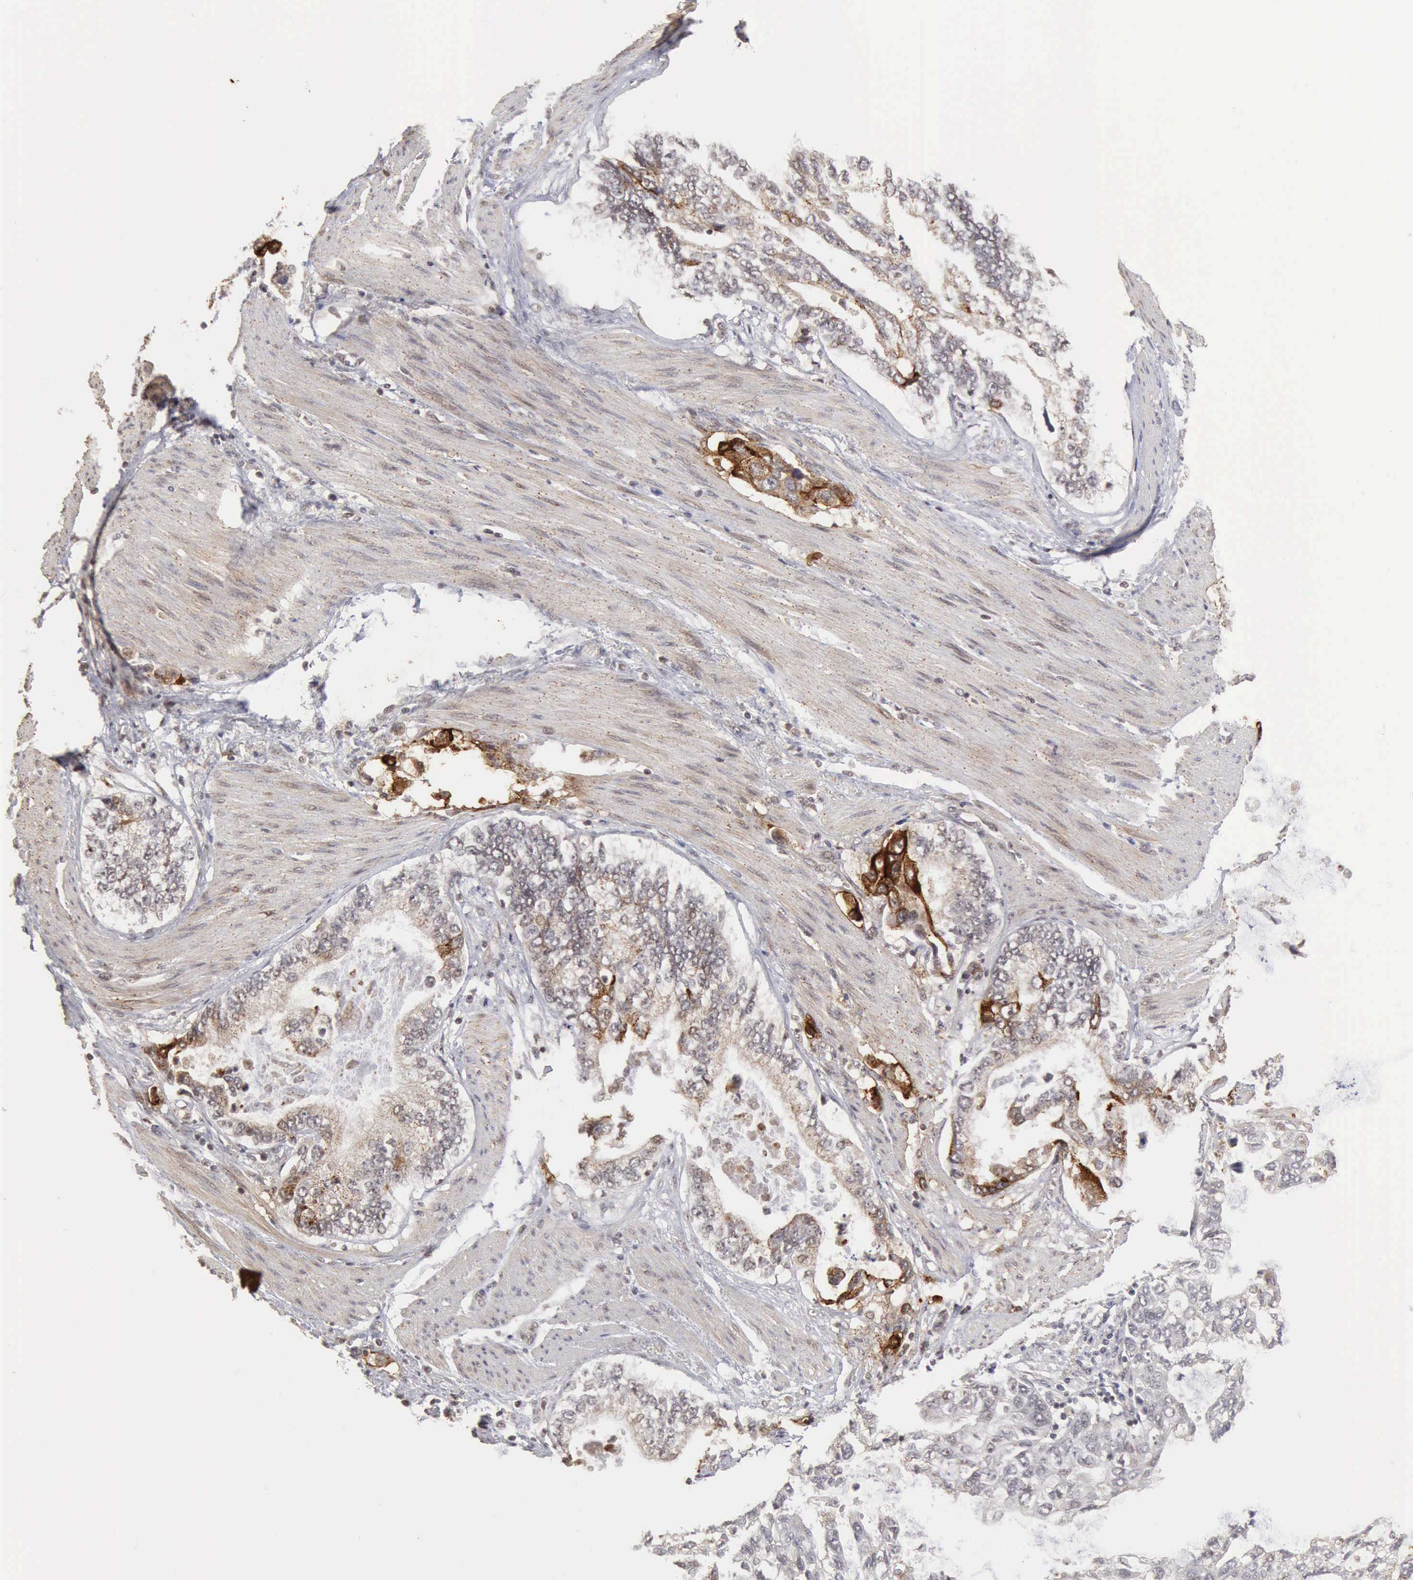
{"staining": {"intensity": "moderate", "quantity": "25%-75%", "location": "cytoplasmic/membranous"}, "tissue": "stomach cancer", "cell_type": "Tumor cells", "image_type": "cancer", "snomed": [{"axis": "morphology", "description": "Adenocarcinoma, NOS"}, {"axis": "topography", "description": "Pancreas"}, {"axis": "topography", "description": "Stomach, upper"}], "caption": "Immunohistochemical staining of stomach cancer (adenocarcinoma) displays medium levels of moderate cytoplasmic/membranous protein staining in about 25%-75% of tumor cells.", "gene": "CDKN2A", "patient": {"sex": "male", "age": 77}}